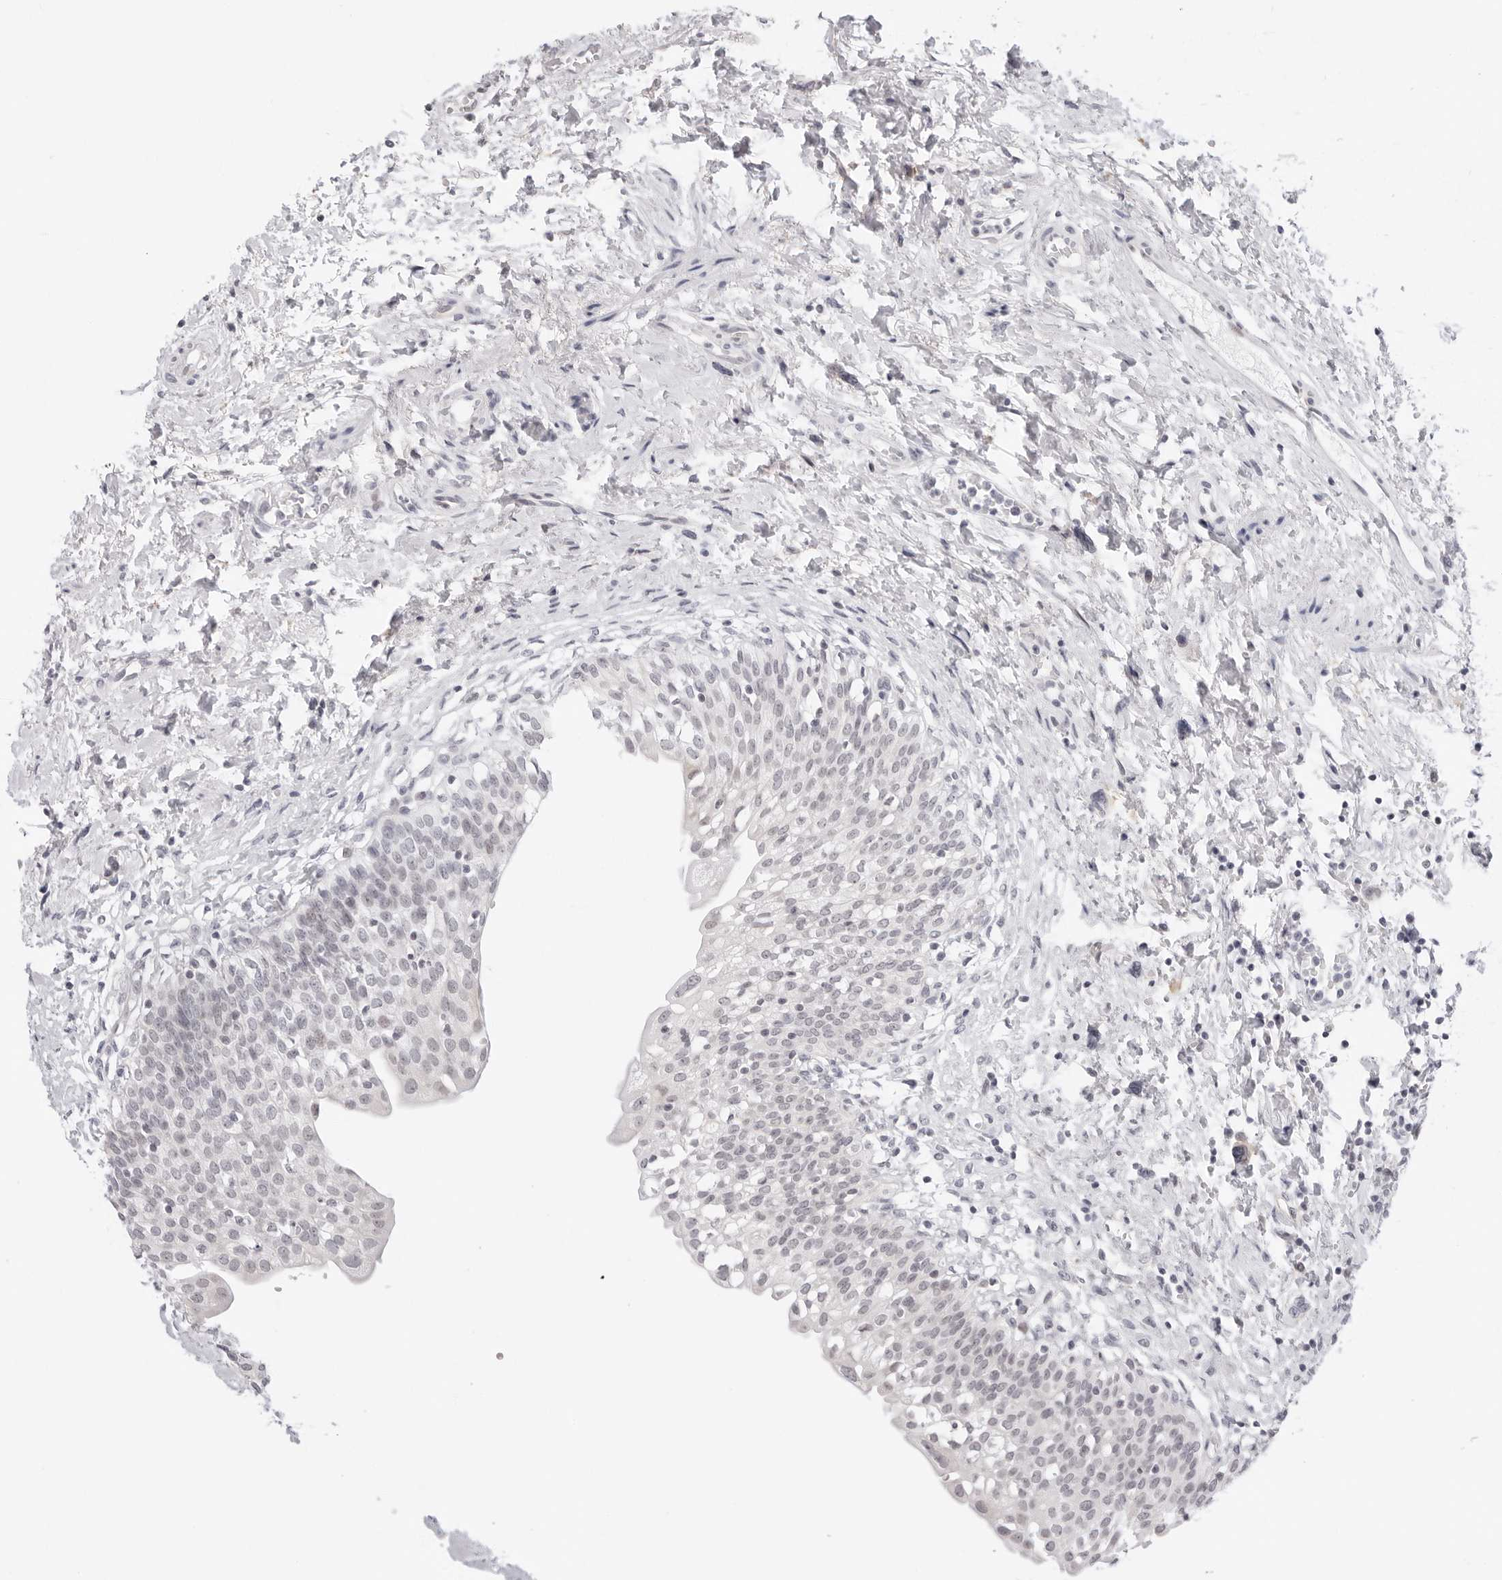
{"staining": {"intensity": "negative", "quantity": "none", "location": "none"}, "tissue": "urinary bladder", "cell_type": "Urothelial cells", "image_type": "normal", "snomed": [{"axis": "morphology", "description": "Normal tissue, NOS"}, {"axis": "topography", "description": "Urinary bladder"}], "caption": "Urothelial cells show no significant staining in unremarkable urinary bladder. (Stains: DAB immunohistochemistry with hematoxylin counter stain, Microscopy: brightfield microscopy at high magnification).", "gene": "ITGB3BP", "patient": {"sex": "male", "age": 55}}